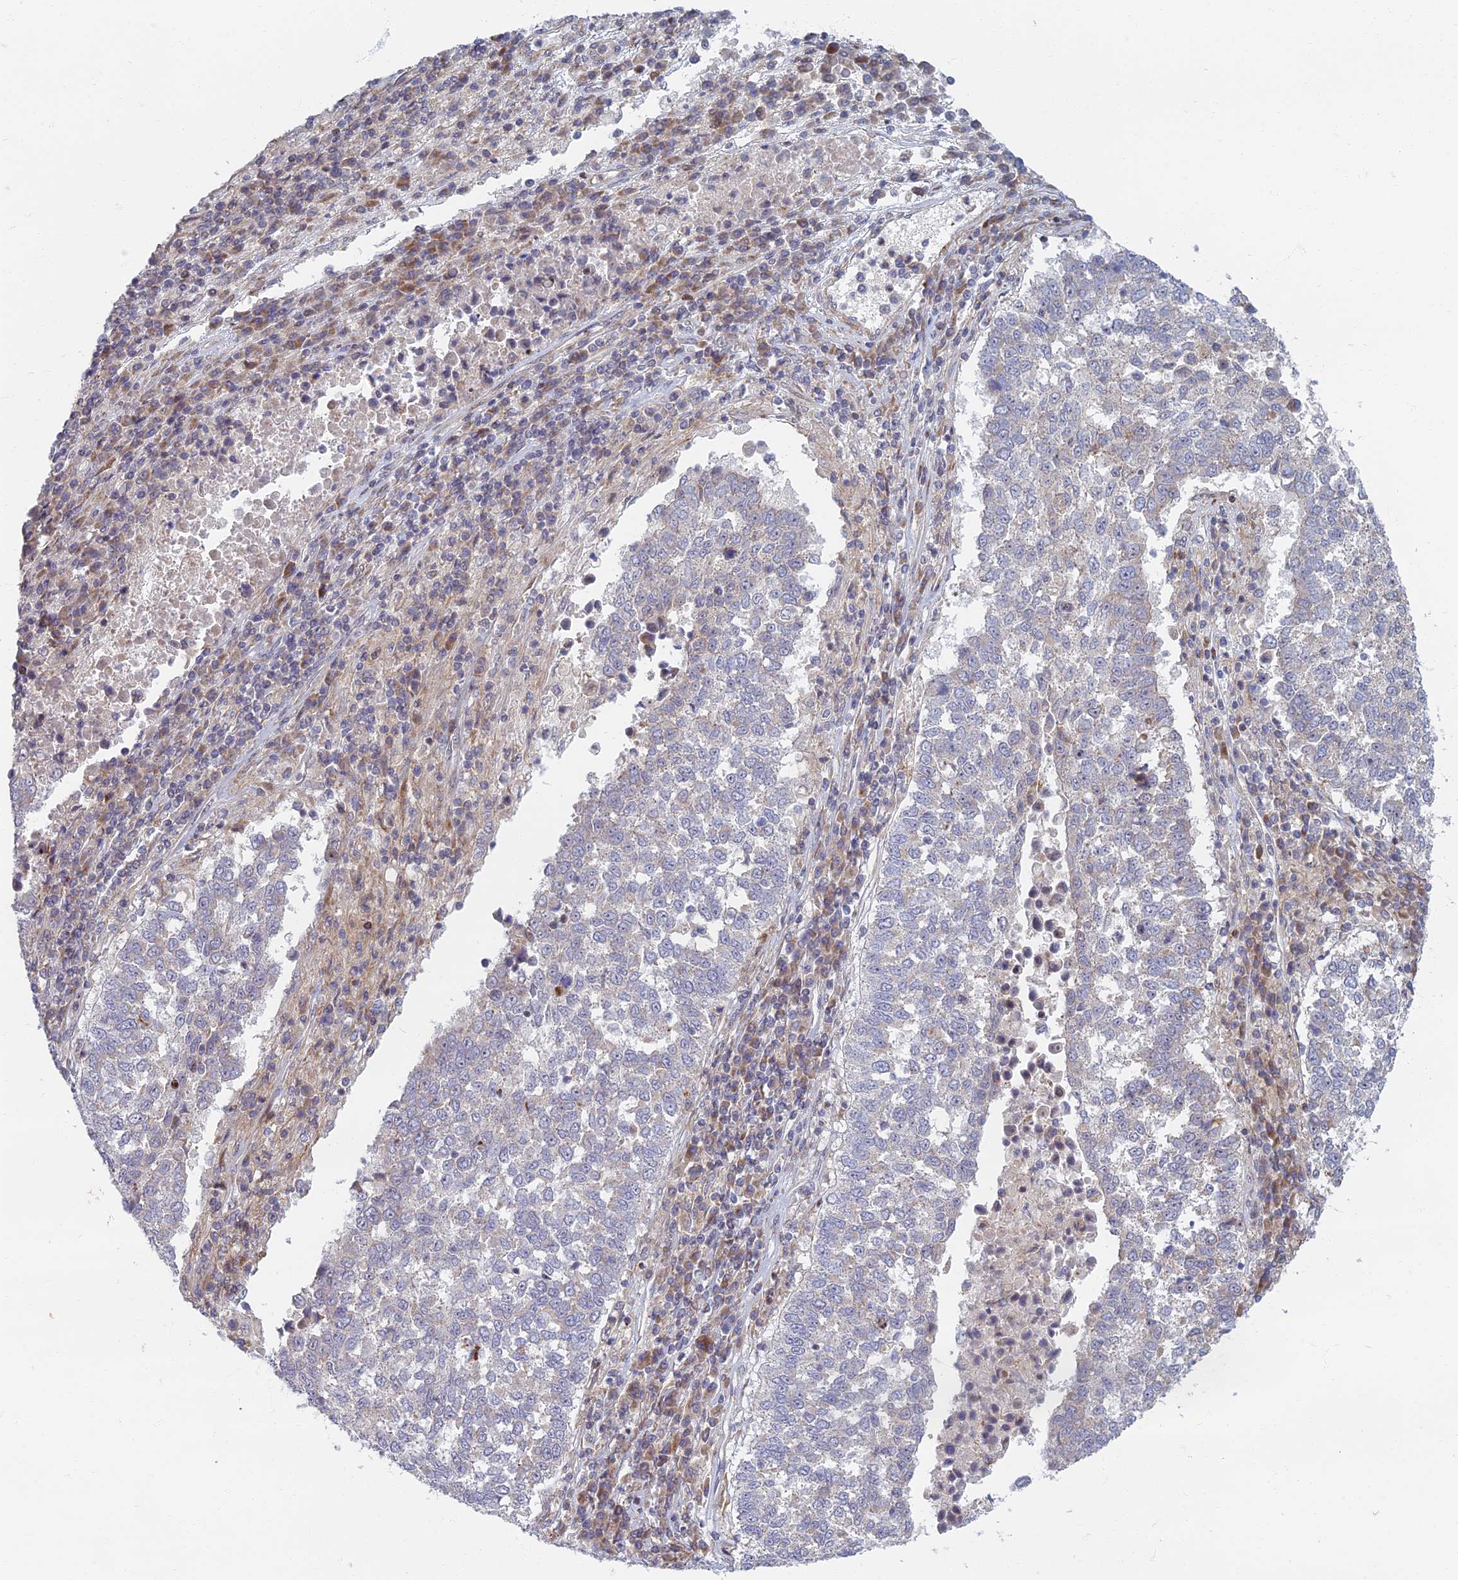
{"staining": {"intensity": "negative", "quantity": "none", "location": "none"}, "tissue": "lung cancer", "cell_type": "Tumor cells", "image_type": "cancer", "snomed": [{"axis": "morphology", "description": "Squamous cell carcinoma, NOS"}, {"axis": "topography", "description": "Lung"}], "caption": "Tumor cells are negative for protein expression in human squamous cell carcinoma (lung). Brightfield microscopy of immunohistochemistry (IHC) stained with DAB (3,3'-diaminobenzidine) (brown) and hematoxylin (blue), captured at high magnification.", "gene": "C15orf40", "patient": {"sex": "male", "age": 73}}